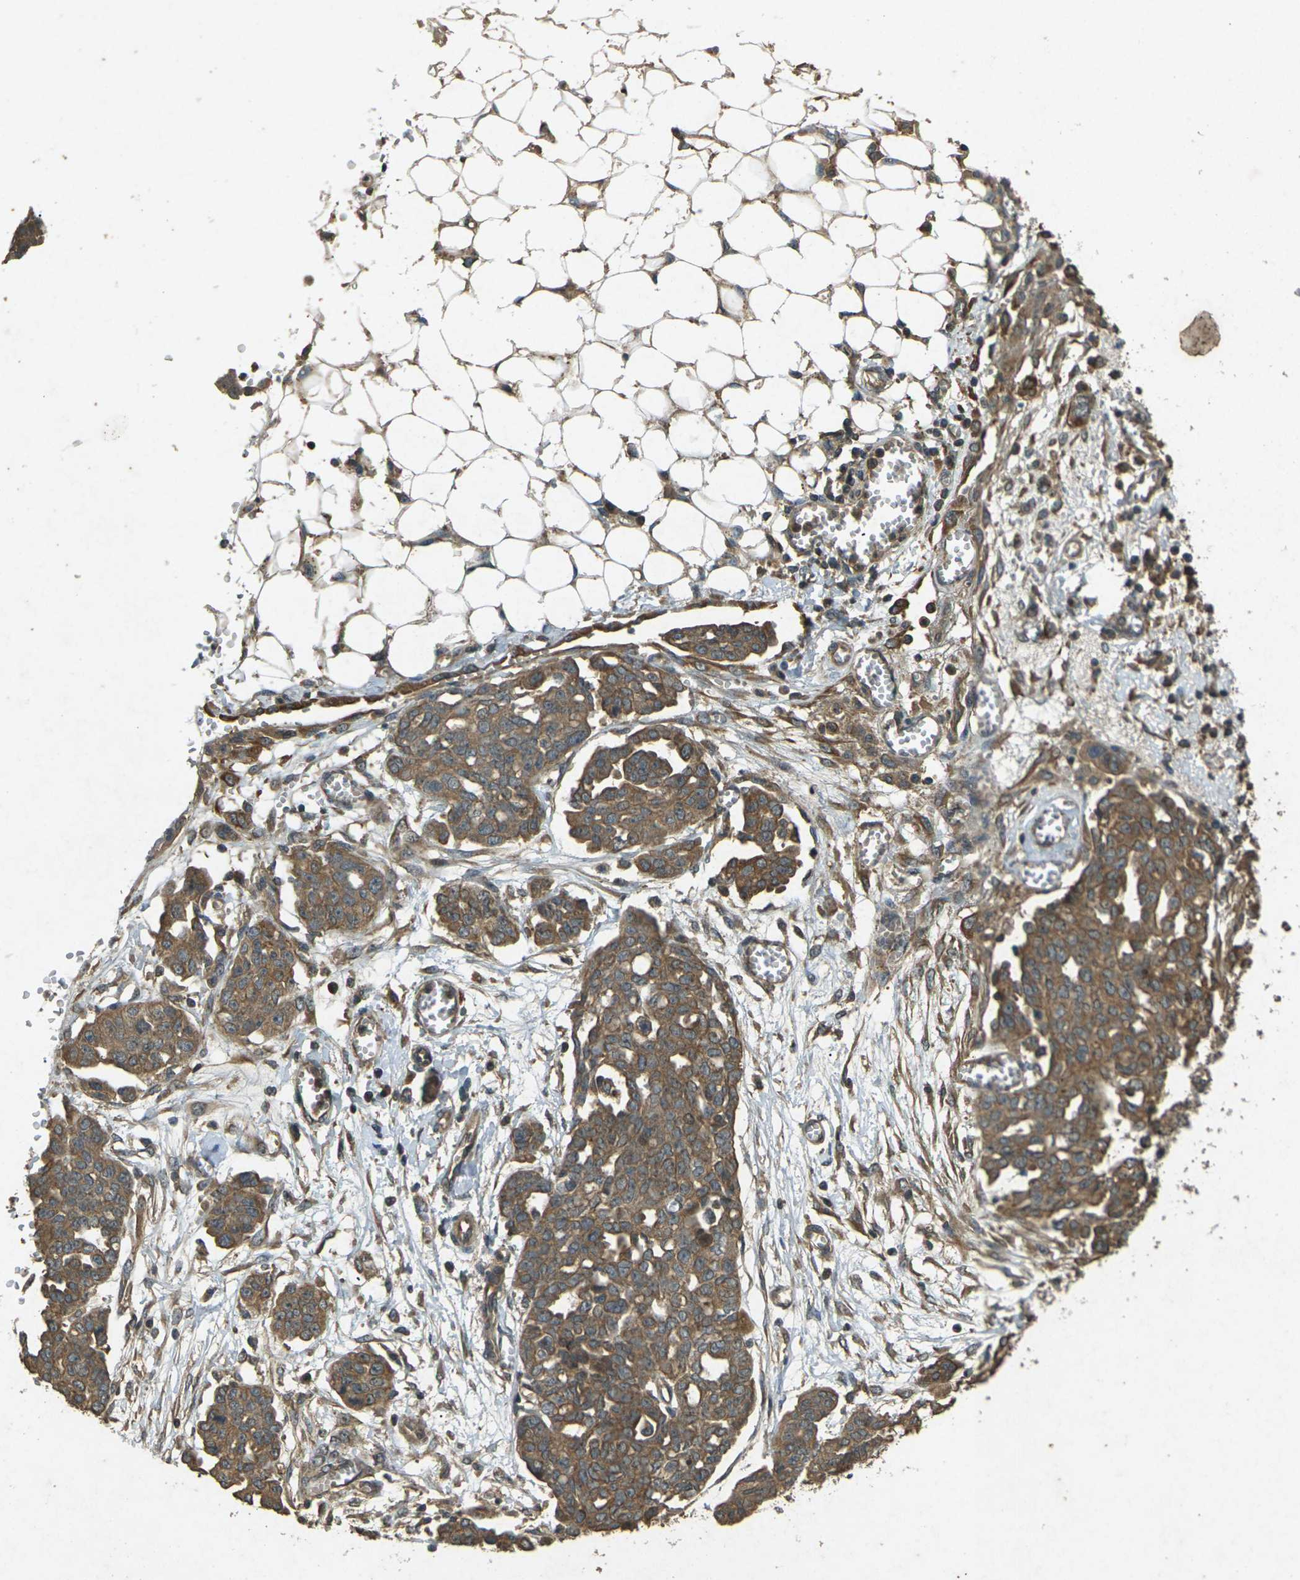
{"staining": {"intensity": "strong", "quantity": ">75%", "location": "cytoplasmic/membranous"}, "tissue": "ovarian cancer", "cell_type": "Tumor cells", "image_type": "cancer", "snomed": [{"axis": "morphology", "description": "Cystadenocarcinoma, serous, NOS"}, {"axis": "topography", "description": "Soft tissue"}, {"axis": "topography", "description": "Ovary"}], "caption": "Protein analysis of ovarian serous cystadenocarcinoma tissue shows strong cytoplasmic/membranous expression in approximately >75% of tumor cells.", "gene": "TAP1", "patient": {"sex": "female", "age": 57}}